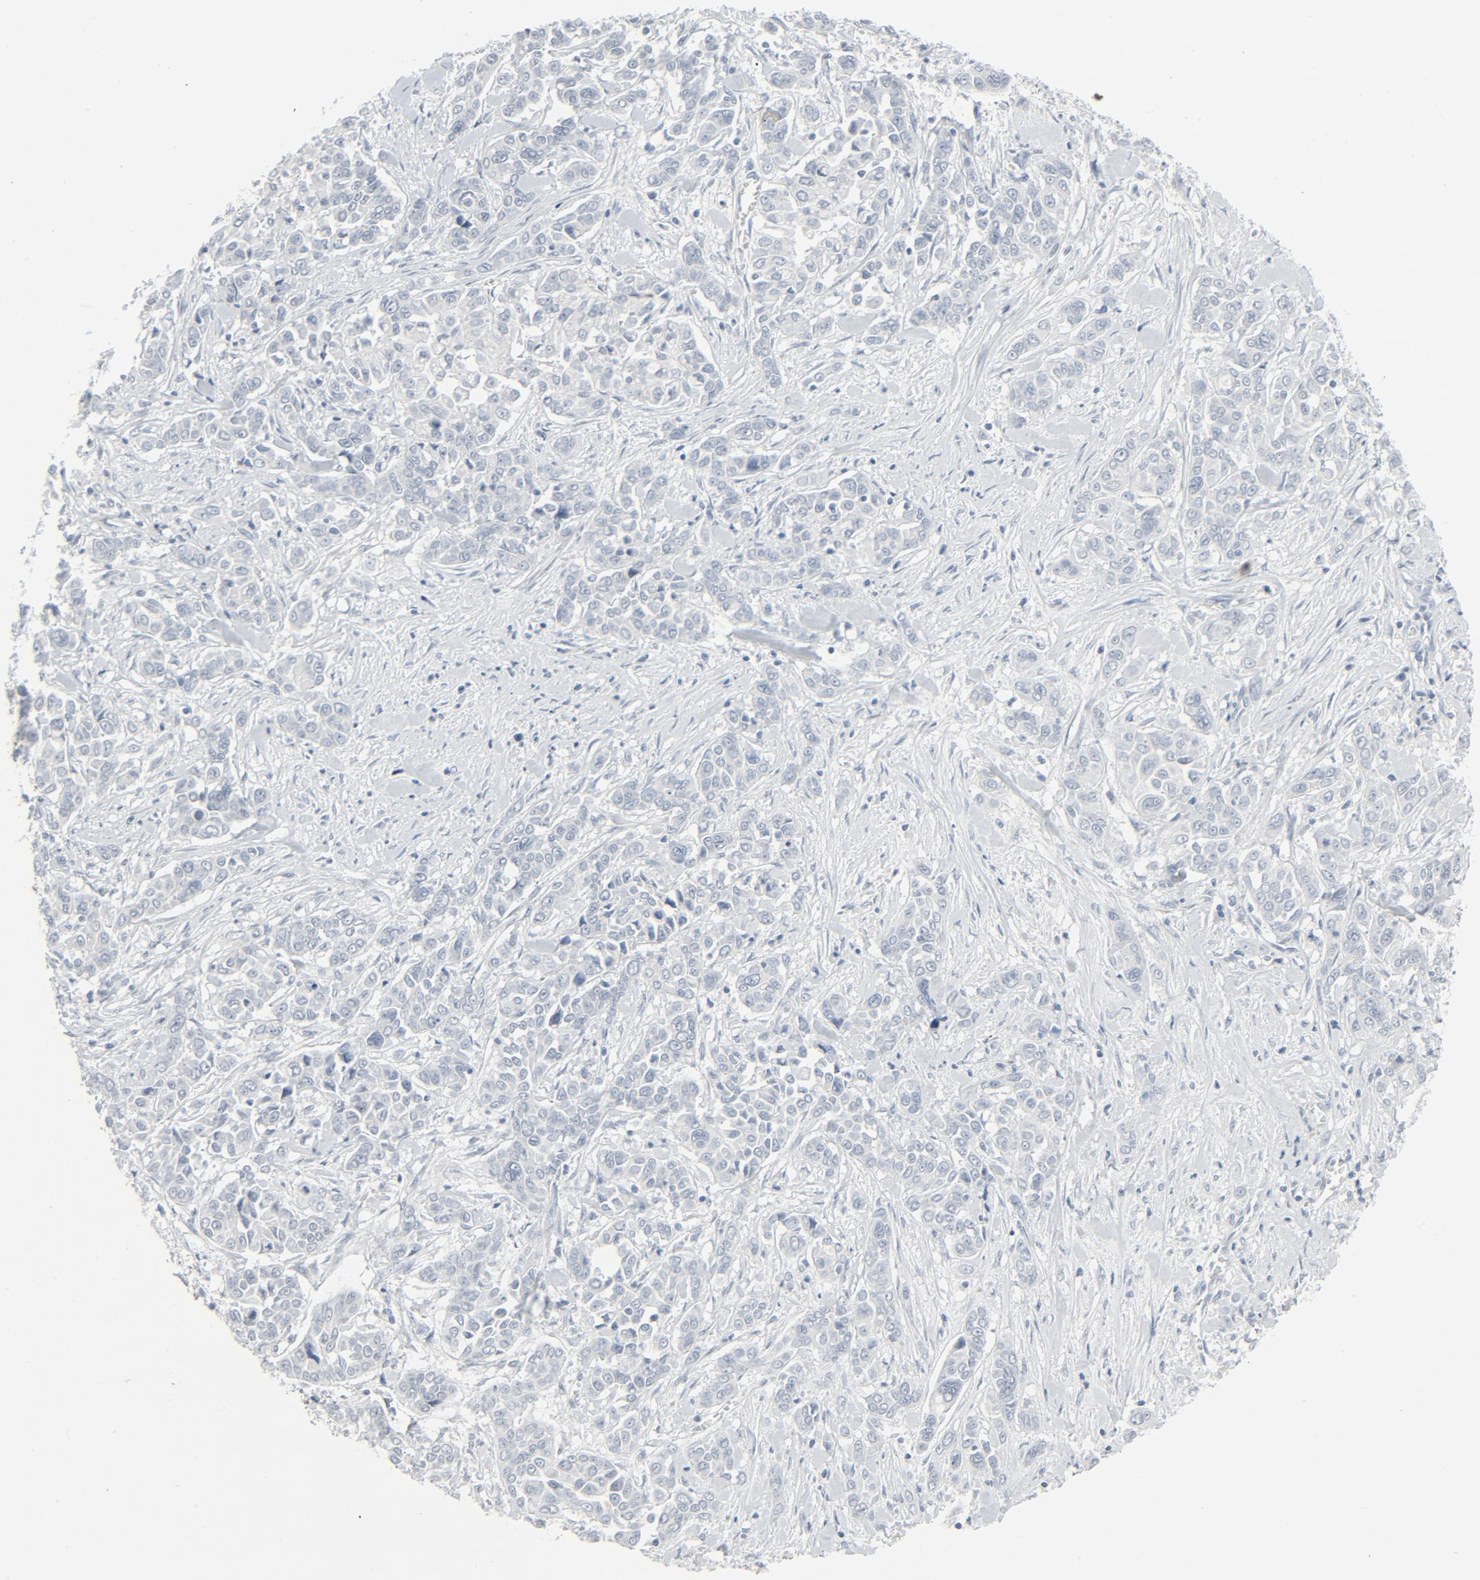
{"staining": {"intensity": "negative", "quantity": "none", "location": "none"}, "tissue": "pancreatic cancer", "cell_type": "Tumor cells", "image_type": "cancer", "snomed": [{"axis": "morphology", "description": "Adenocarcinoma, NOS"}, {"axis": "topography", "description": "Pancreas"}], "caption": "This is an immunohistochemistry (IHC) histopathology image of pancreatic adenocarcinoma. There is no expression in tumor cells.", "gene": "FGFR3", "patient": {"sex": "female", "age": 52}}